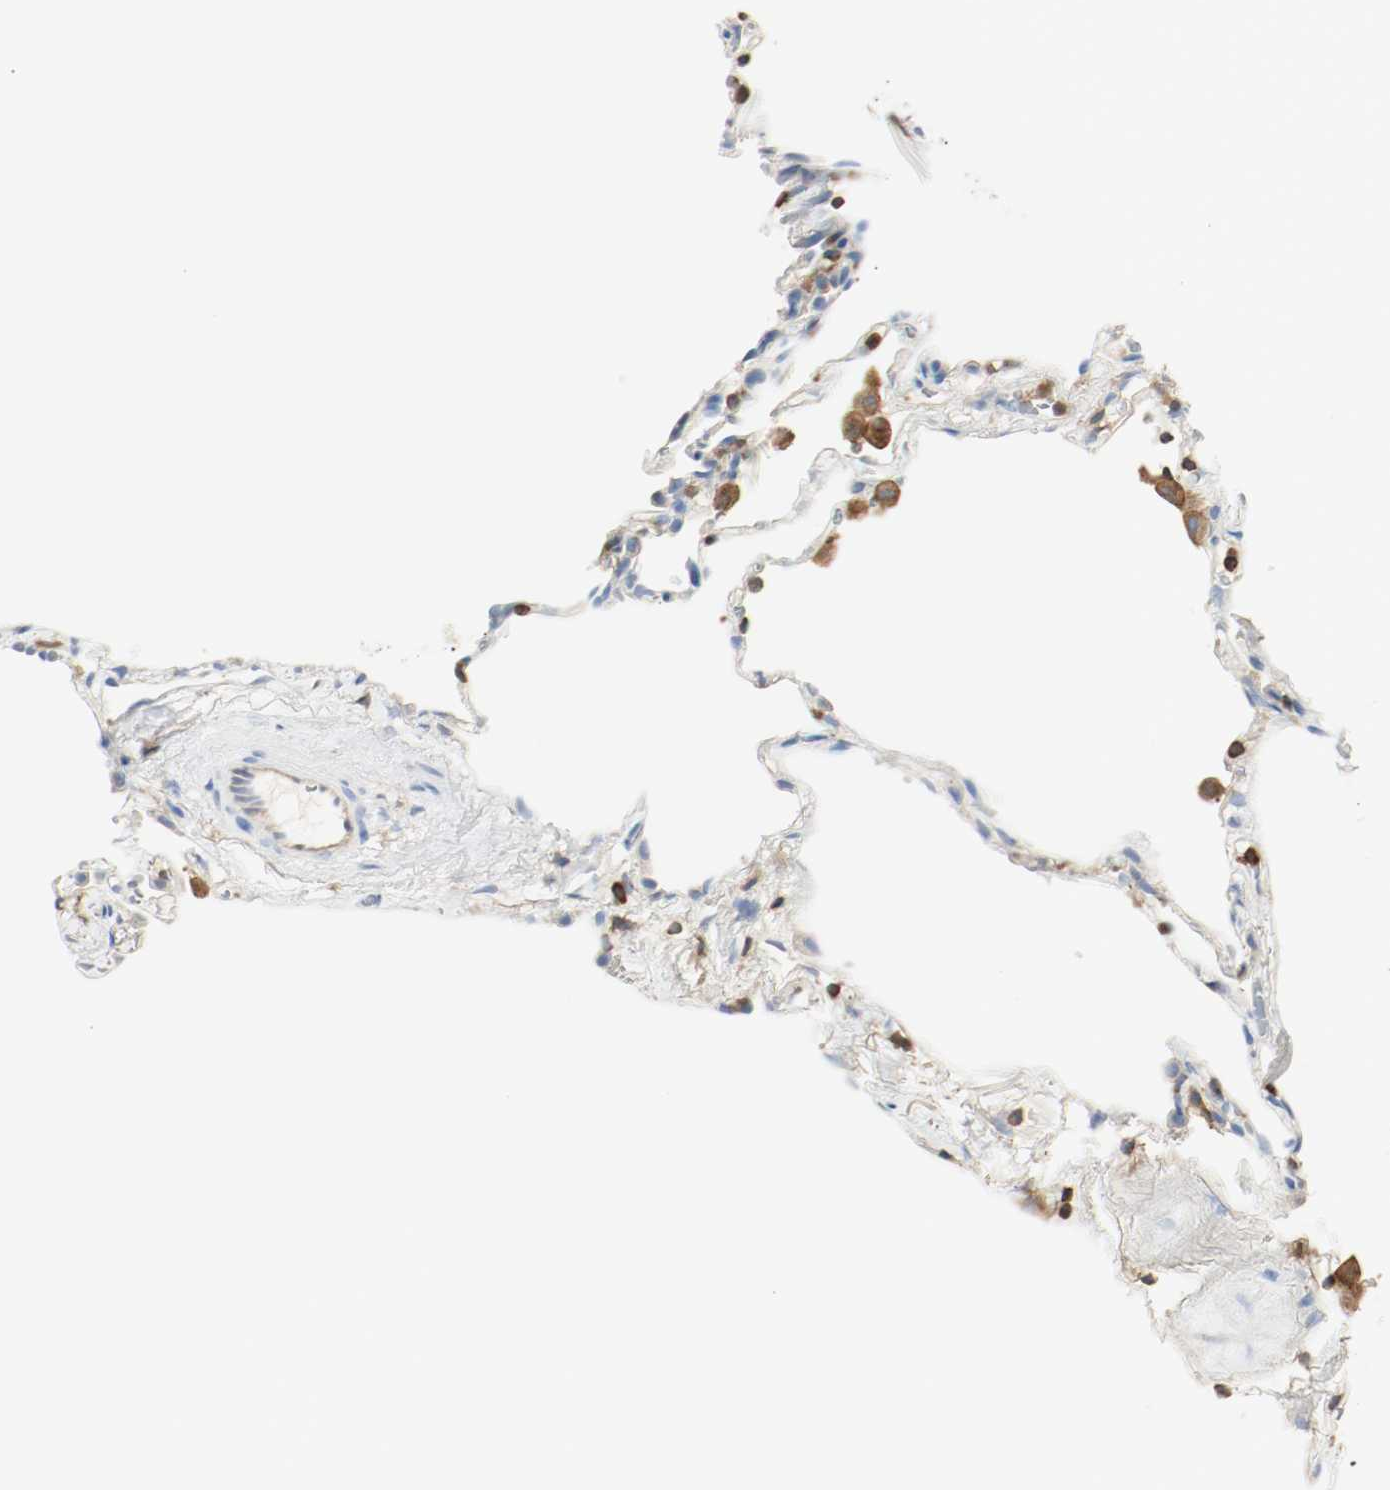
{"staining": {"intensity": "negative", "quantity": "none", "location": "none"}, "tissue": "lung", "cell_type": "Alveolar cells", "image_type": "normal", "snomed": [{"axis": "morphology", "description": "Normal tissue, NOS"}, {"axis": "topography", "description": "Lung"}], "caption": "Immunohistochemistry (IHC) of benign lung demonstrates no staining in alveolar cells.", "gene": "ARPC1B", "patient": {"sex": "male", "age": 59}}